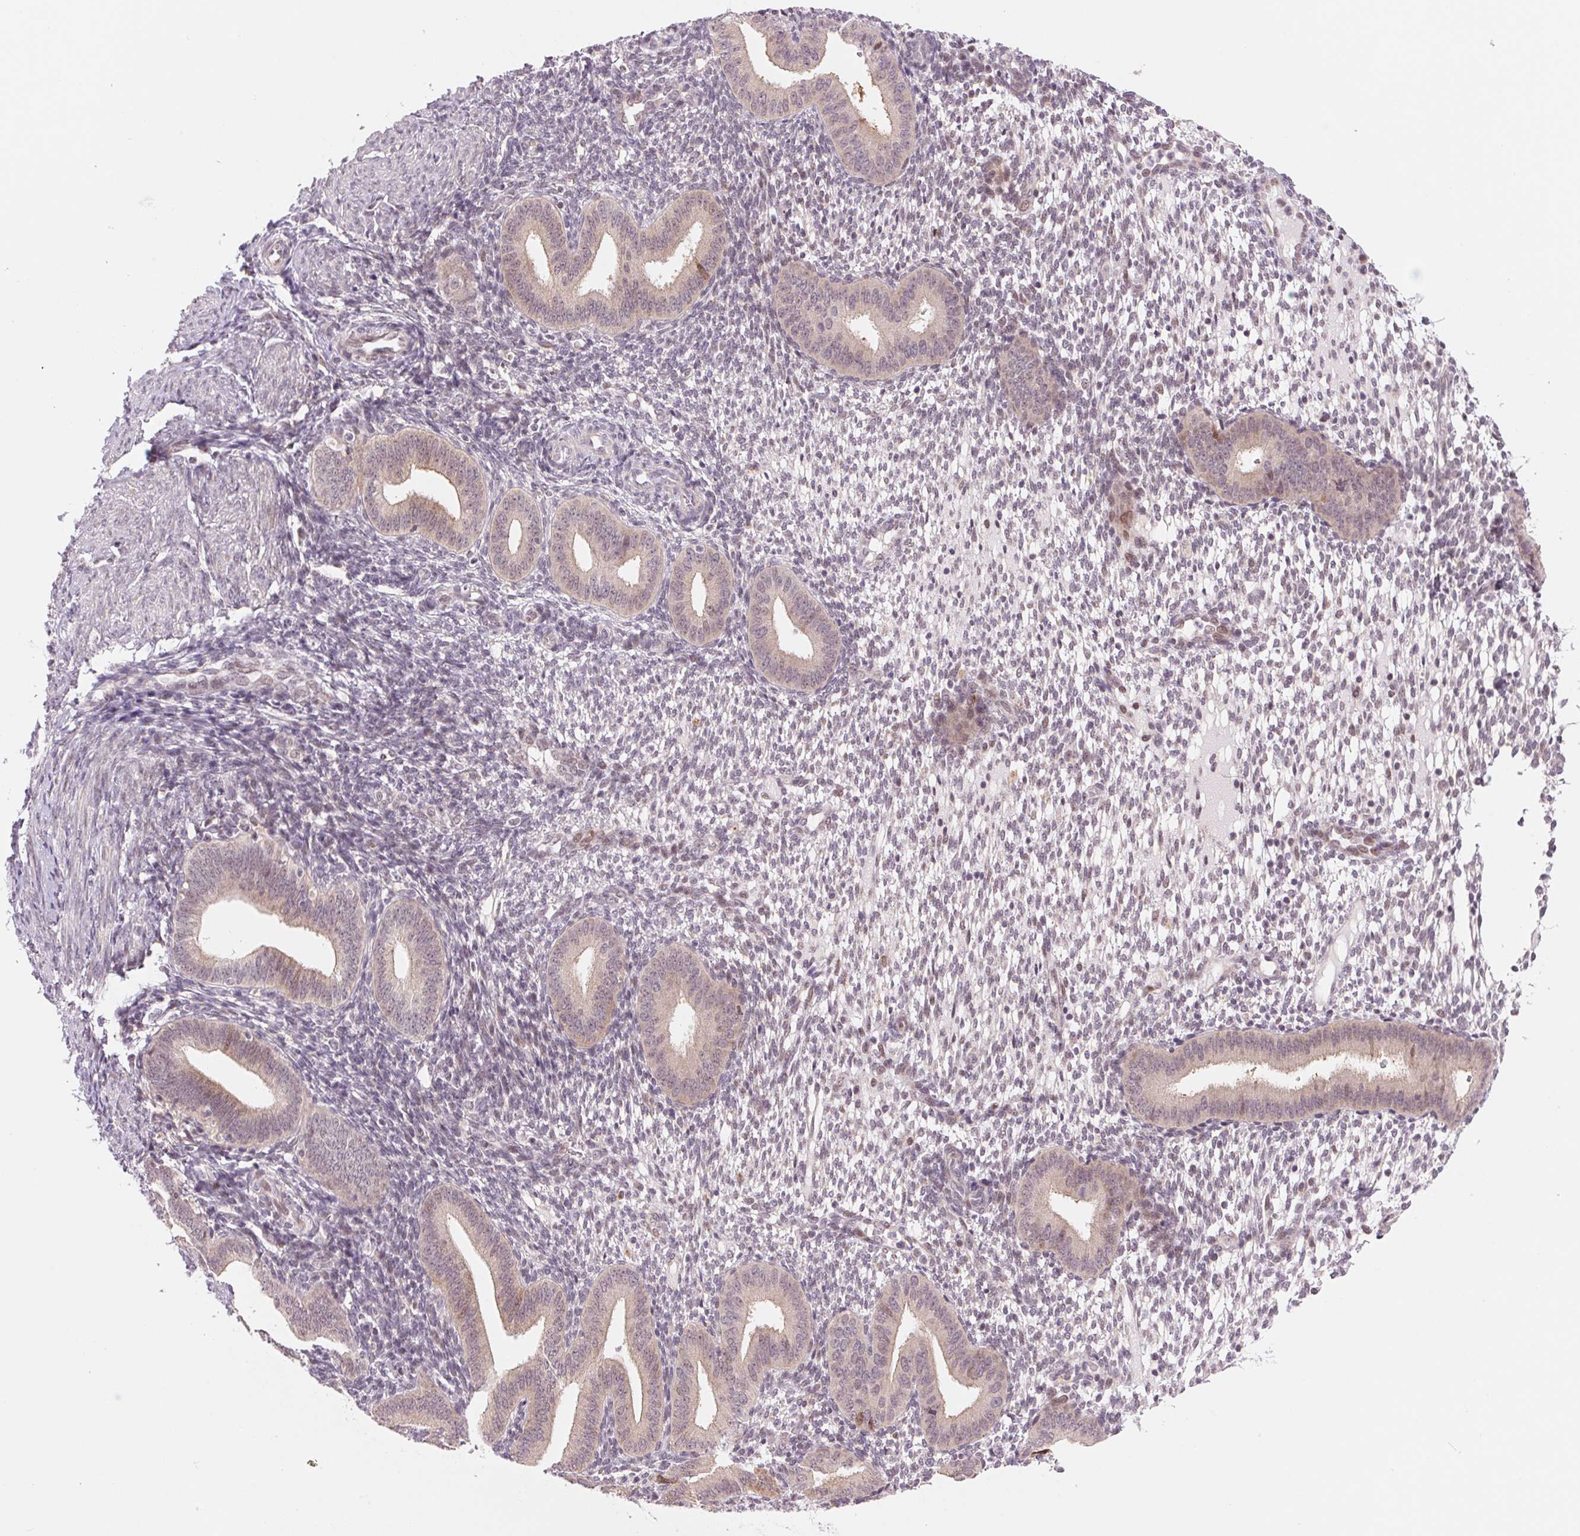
{"staining": {"intensity": "negative", "quantity": "none", "location": "none"}, "tissue": "endometrium", "cell_type": "Cells in endometrial stroma", "image_type": "normal", "snomed": [{"axis": "morphology", "description": "Normal tissue, NOS"}, {"axis": "topography", "description": "Endometrium"}], "caption": "A photomicrograph of endometrium stained for a protein displays no brown staining in cells in endometrial stroma.", "gene": "ARHGAP32", "patient": {"sex": "female", "age": 40}}